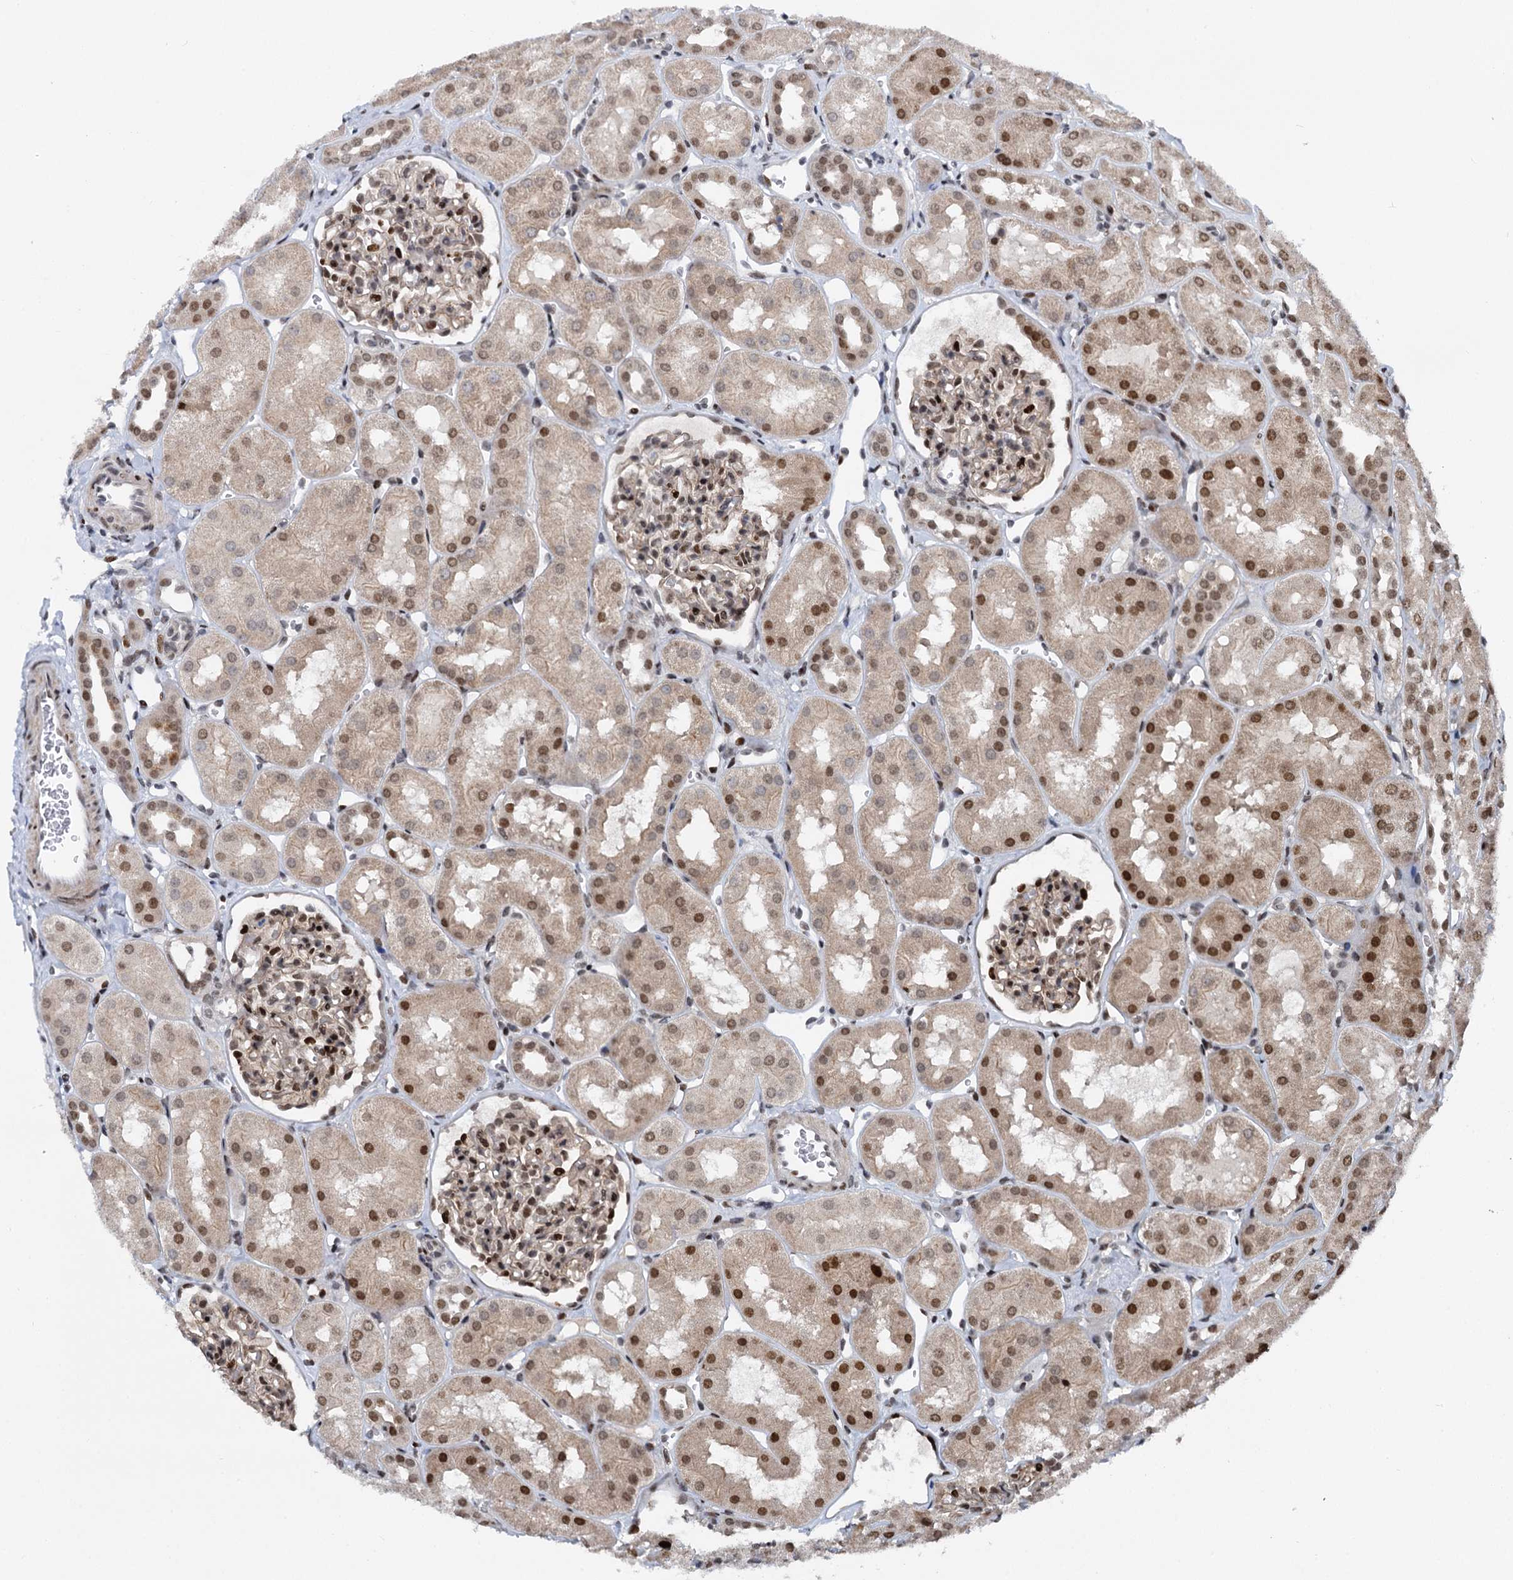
{"staining": {"intensity": "moderate", "quantity": "25%-75%", "location": "nuclear"}, "tissue": "kidney", "cell_type": "Cells in glomeruli", "image_type": "normal", "snomed": [{"axis": "morphology", "description": "Normal tissue, NOS"}, {"axis": "topography", "description": "Kidney"}, {"axis": "topography", "description": "Urinary bladder"}], "caption": "DAB immunohistochemical staining of benign kidney demonstrates moderate nuclear protein staining in approximately 25%-75% of cells in glomeruli.", "gene": "RUFY2", "patient": {"sex": "male", "age": 16}}